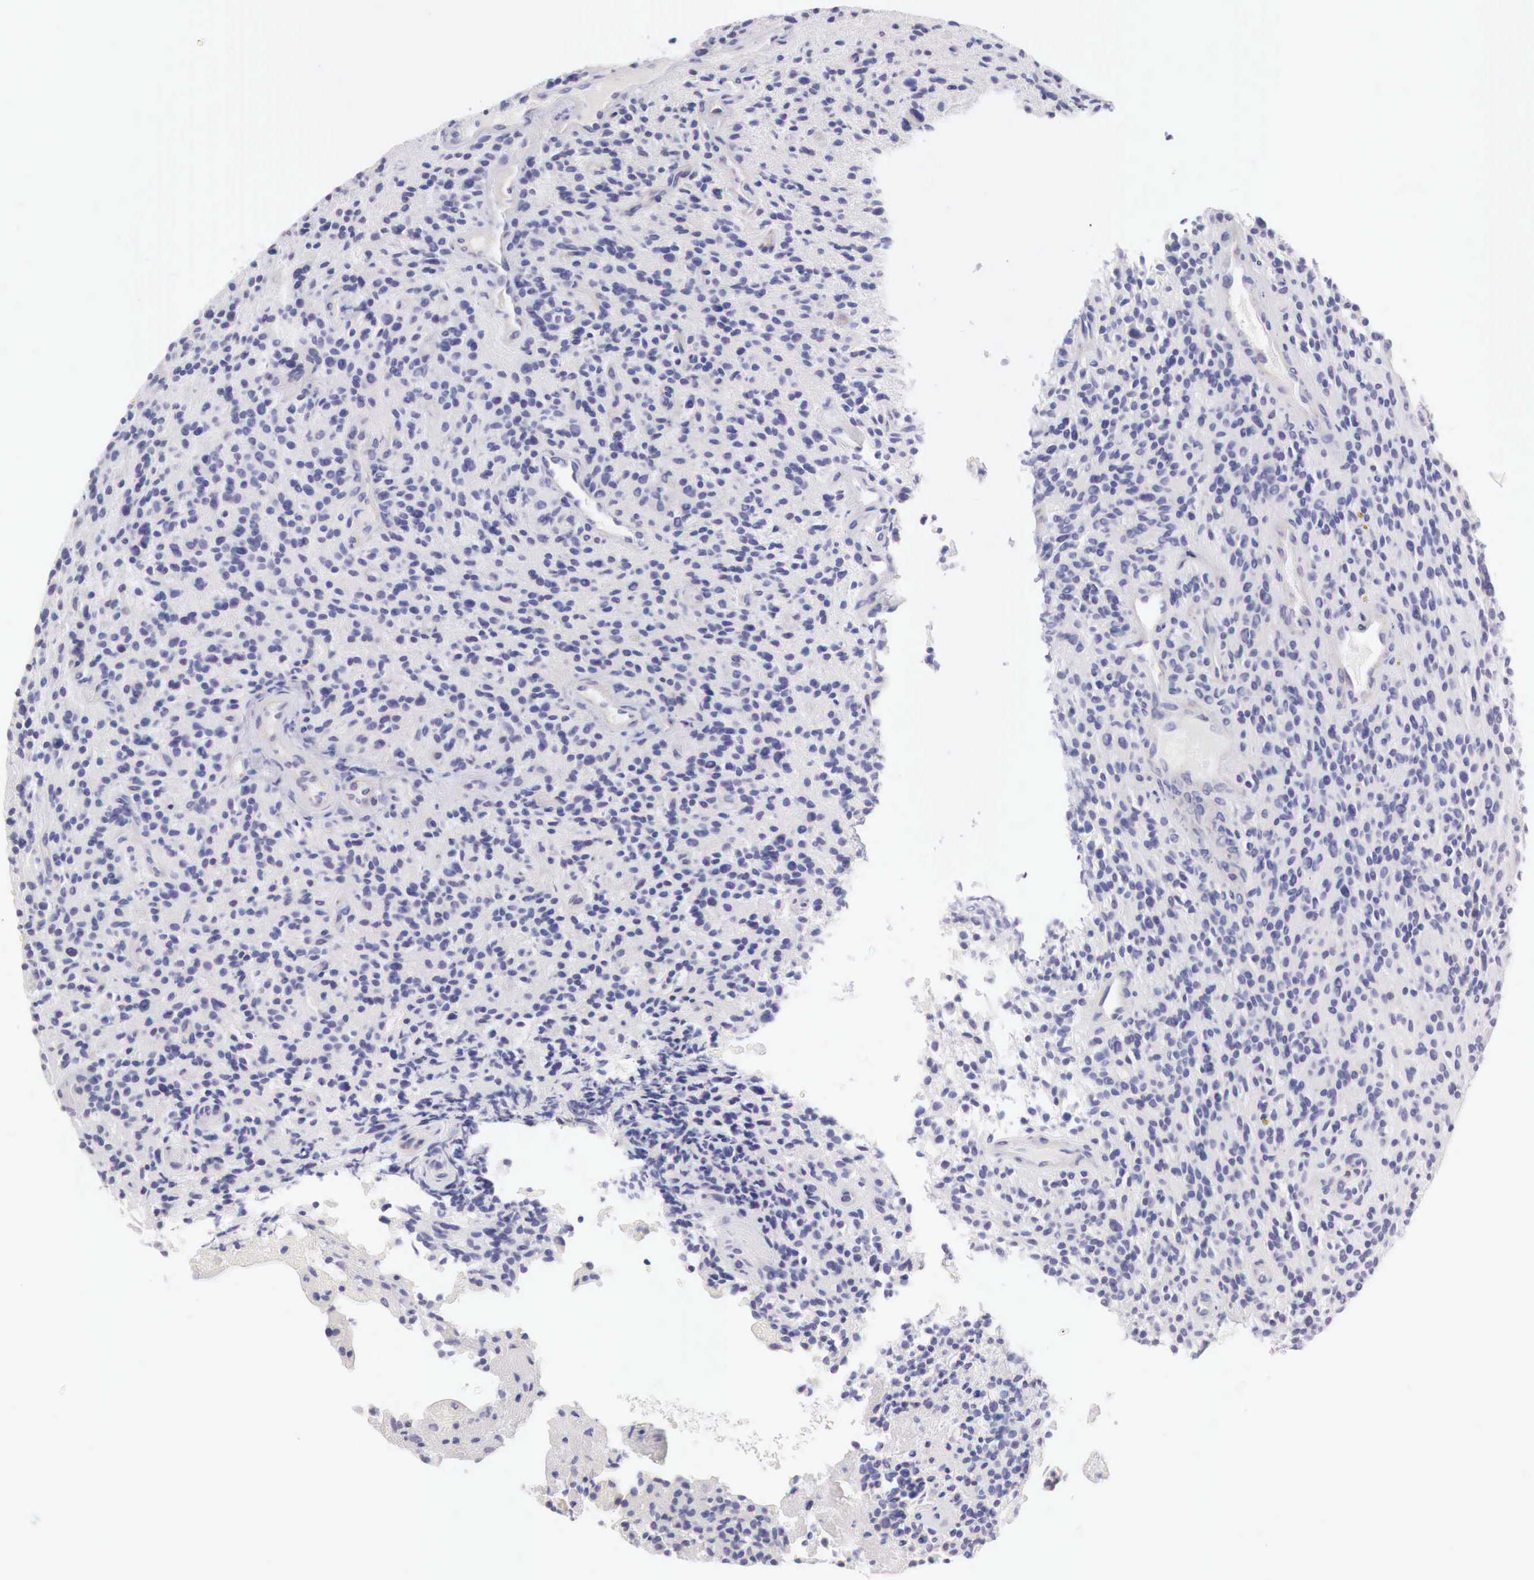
{"staining": {"intensity": "negative", "quantity": "none", "location": "none"}, "tissue": "glioma", "cell_type": "Tumor cells", "image_type": "cancer", "snomed": [{"axis": "morphology", "description": "Glioma, malignant, High grade"}, {"axis": "topography", "description": "Brain"}], "caption": "This is an IHC image of malignant glioma (high-grade). There is no expression in tumor cells.", "gene": "RENBP", "patient": {"sex": "female", "age": 13}}